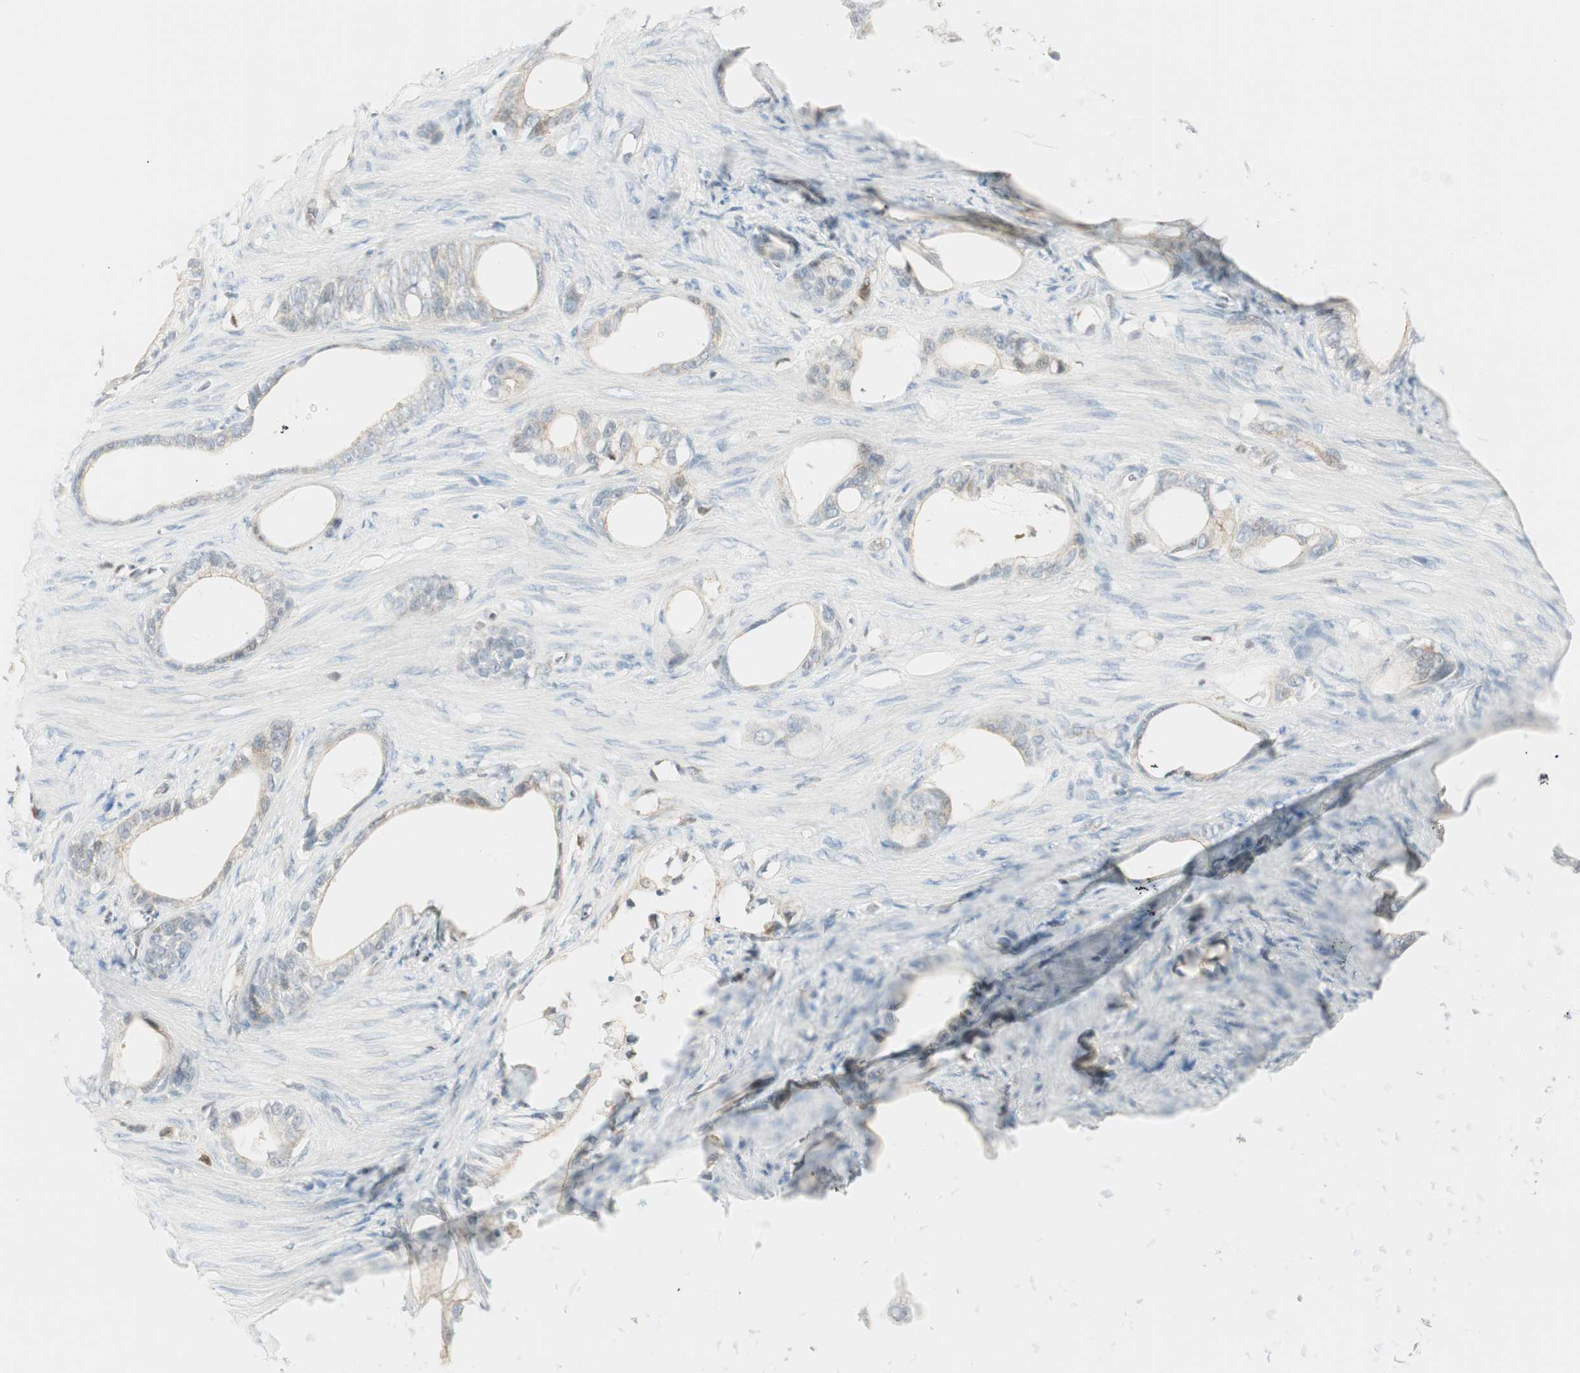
{"staining": {"intensity": "weak", "quantity": ">75%", "location": "cytoplasmic/membranous"}, "tissue": "stomach cancer", "cell_type": "Tumor cells", "image_type": "cancer", "snomed": [{"axis": "morphology", "description": "Adenocarcinoma, NOS"}, {"axis": "topography", "description": "Stomach"}], "caption": "The histopathology image exhibits staining of stomach adenocarcinoma, revealing weak cytoplasmic/membranous protein expression (brown color) within tumor cells.", "gene": "PPP1CA", "patient": {"sex": "female", "age": 75}}